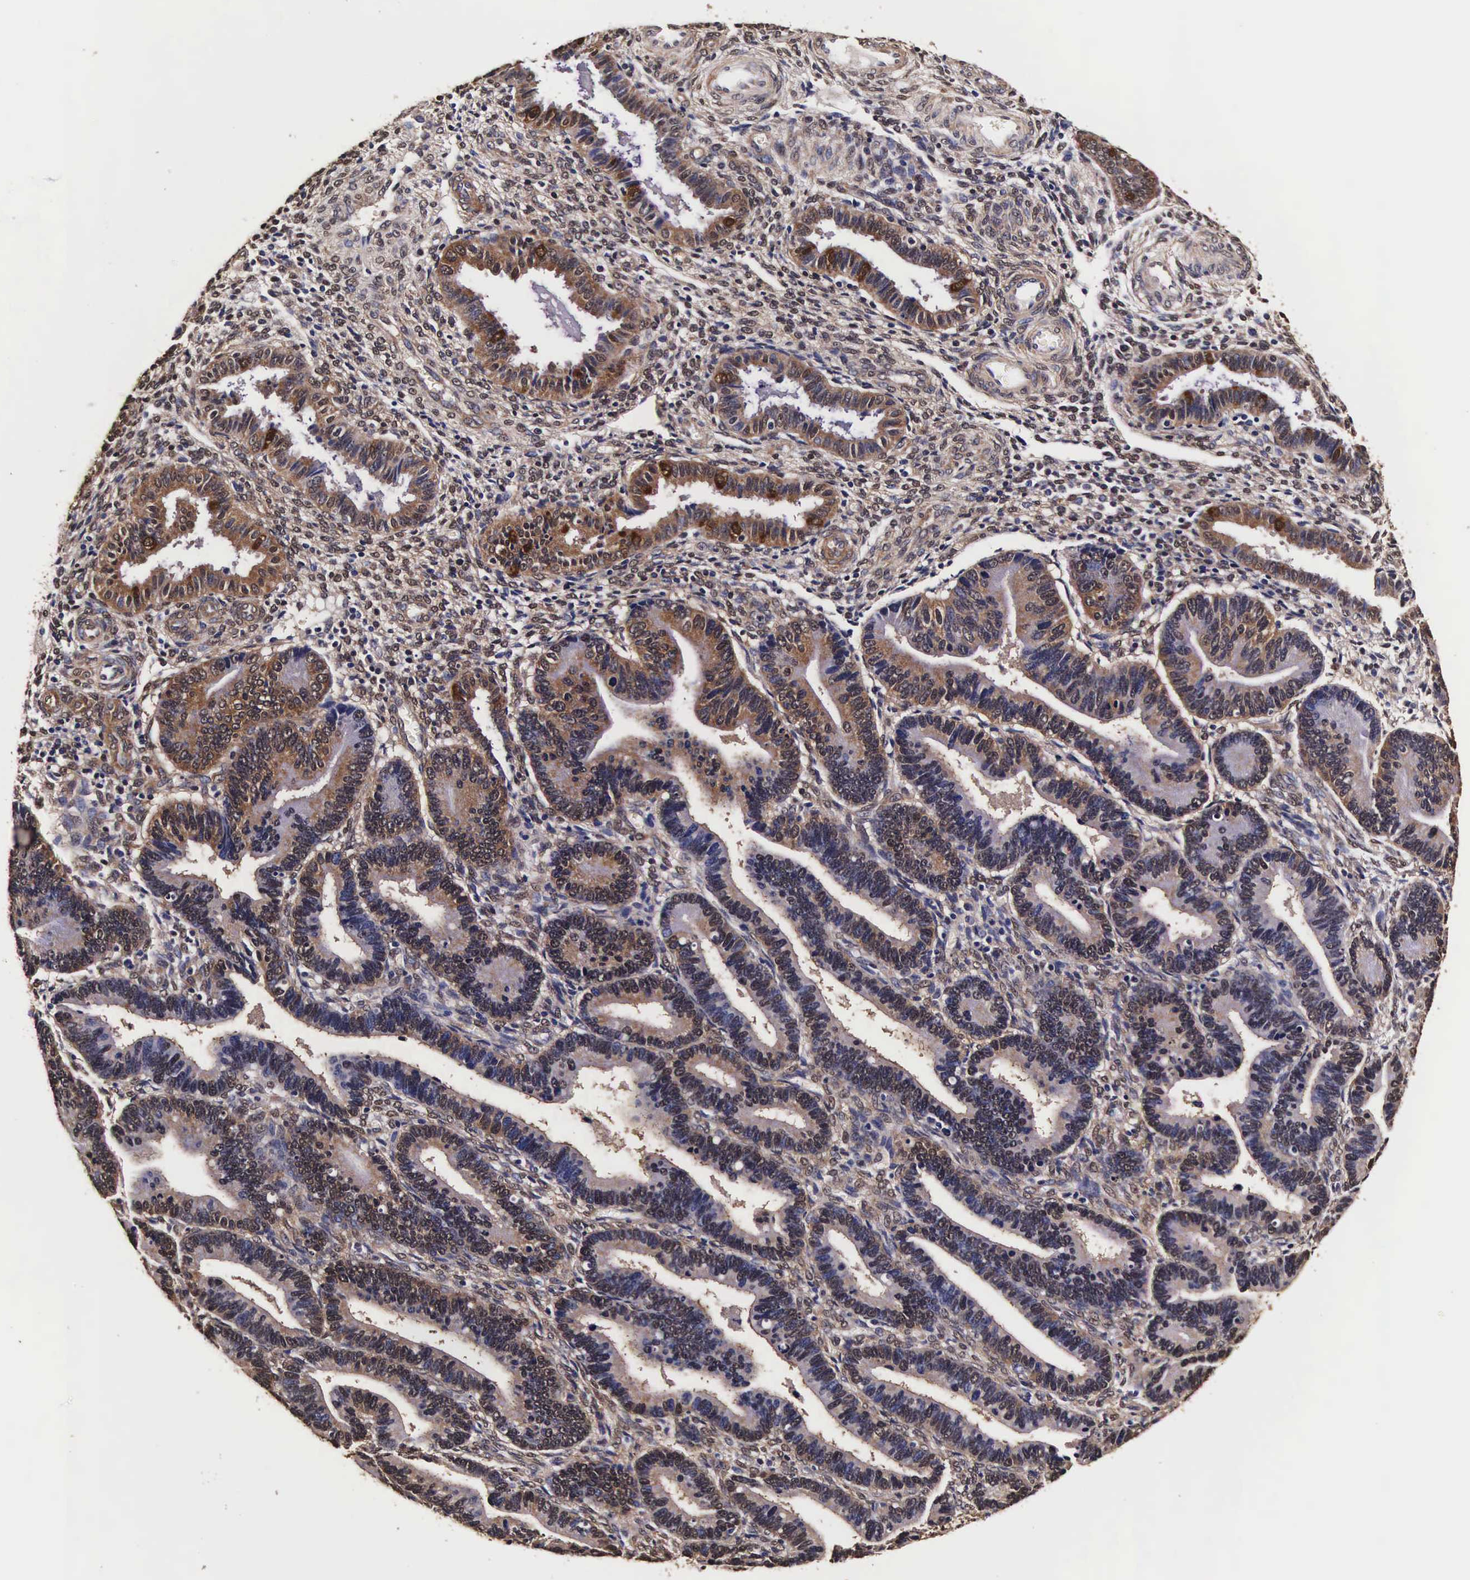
{"staining": {"intensity": "moderate", "quantity": ">75%", "location": "cytoplasmic/membranous,nuclear"}, "tissue": "endometrium", "cell_type": "Cells in endometrial stroma", "image_type": "normal", "snomed": [{"axis": "morphology", "description": "Normal tissue, NOS"}, {"axis": "topography", "description": "Endometrium"}], "caption": "Endometrium stained for a protein (brown) reveals moderate cytoplasmic/membranous,nuclear positive staining in approximately >75% of cells in endometrial stroma.", "gene": "TECPR2", "patient": {"sex": "female", "age": 36}}